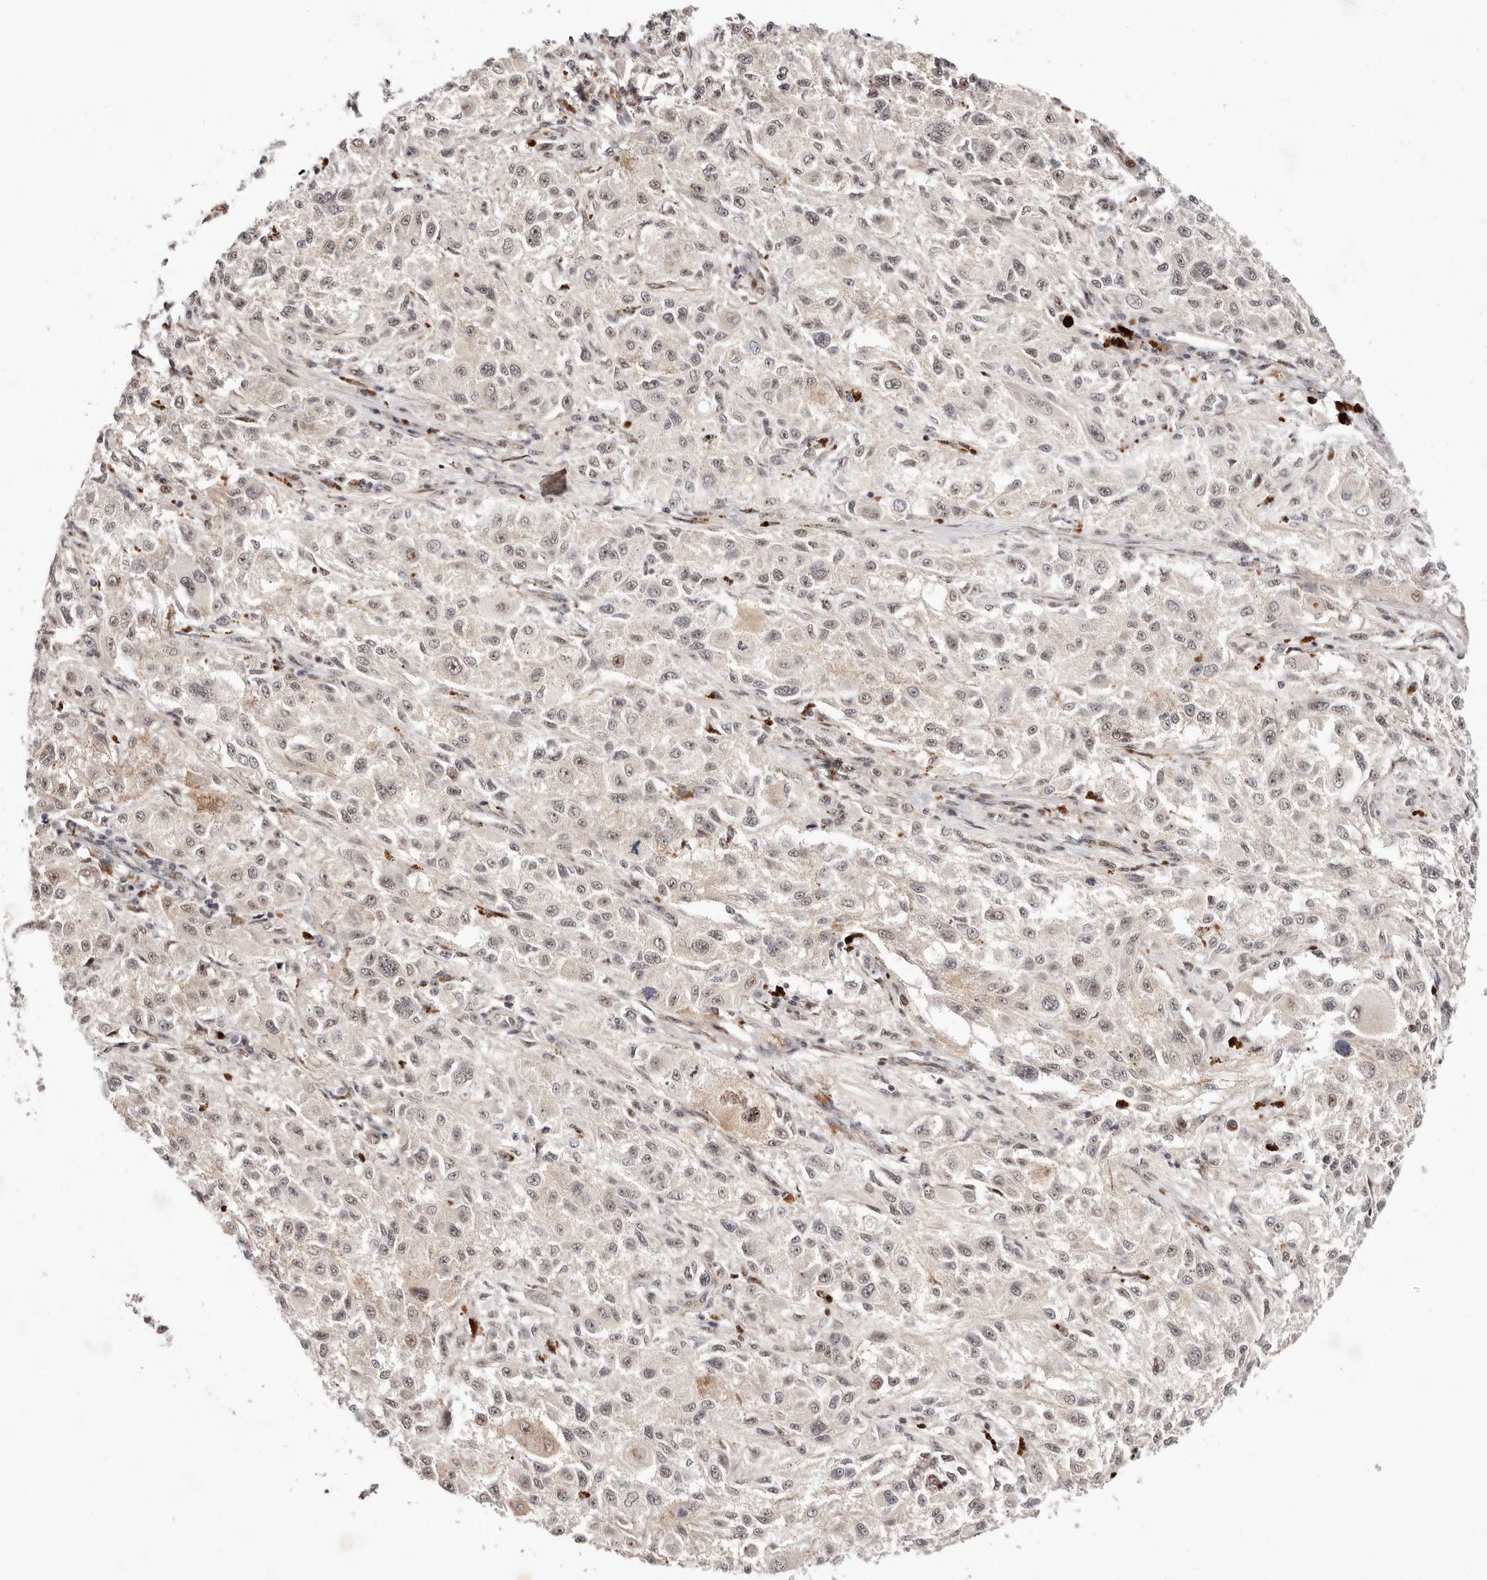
{"staining": {"intensity": "weak", "quantity": "25%-75%", "location": "nuclear"}, "tissue": "melanoma", "cell_type": "Tumor cells", "image_type": "cancer", "snomed": [{"axis": "morphology", "description": "Necrosis, NOS"}, {"axis": "morphology", "description": "Malignant melanoma, NOS"}, {"axis": "topography", "description": "Skin"}], "caption": "Immunohistochemical staining of melanoma exhibits weak nuclear protein staining in approximately 25%-75% of tumor cells.", "gene": "WRN", "patient": {"sex": "female", "age": 87}}